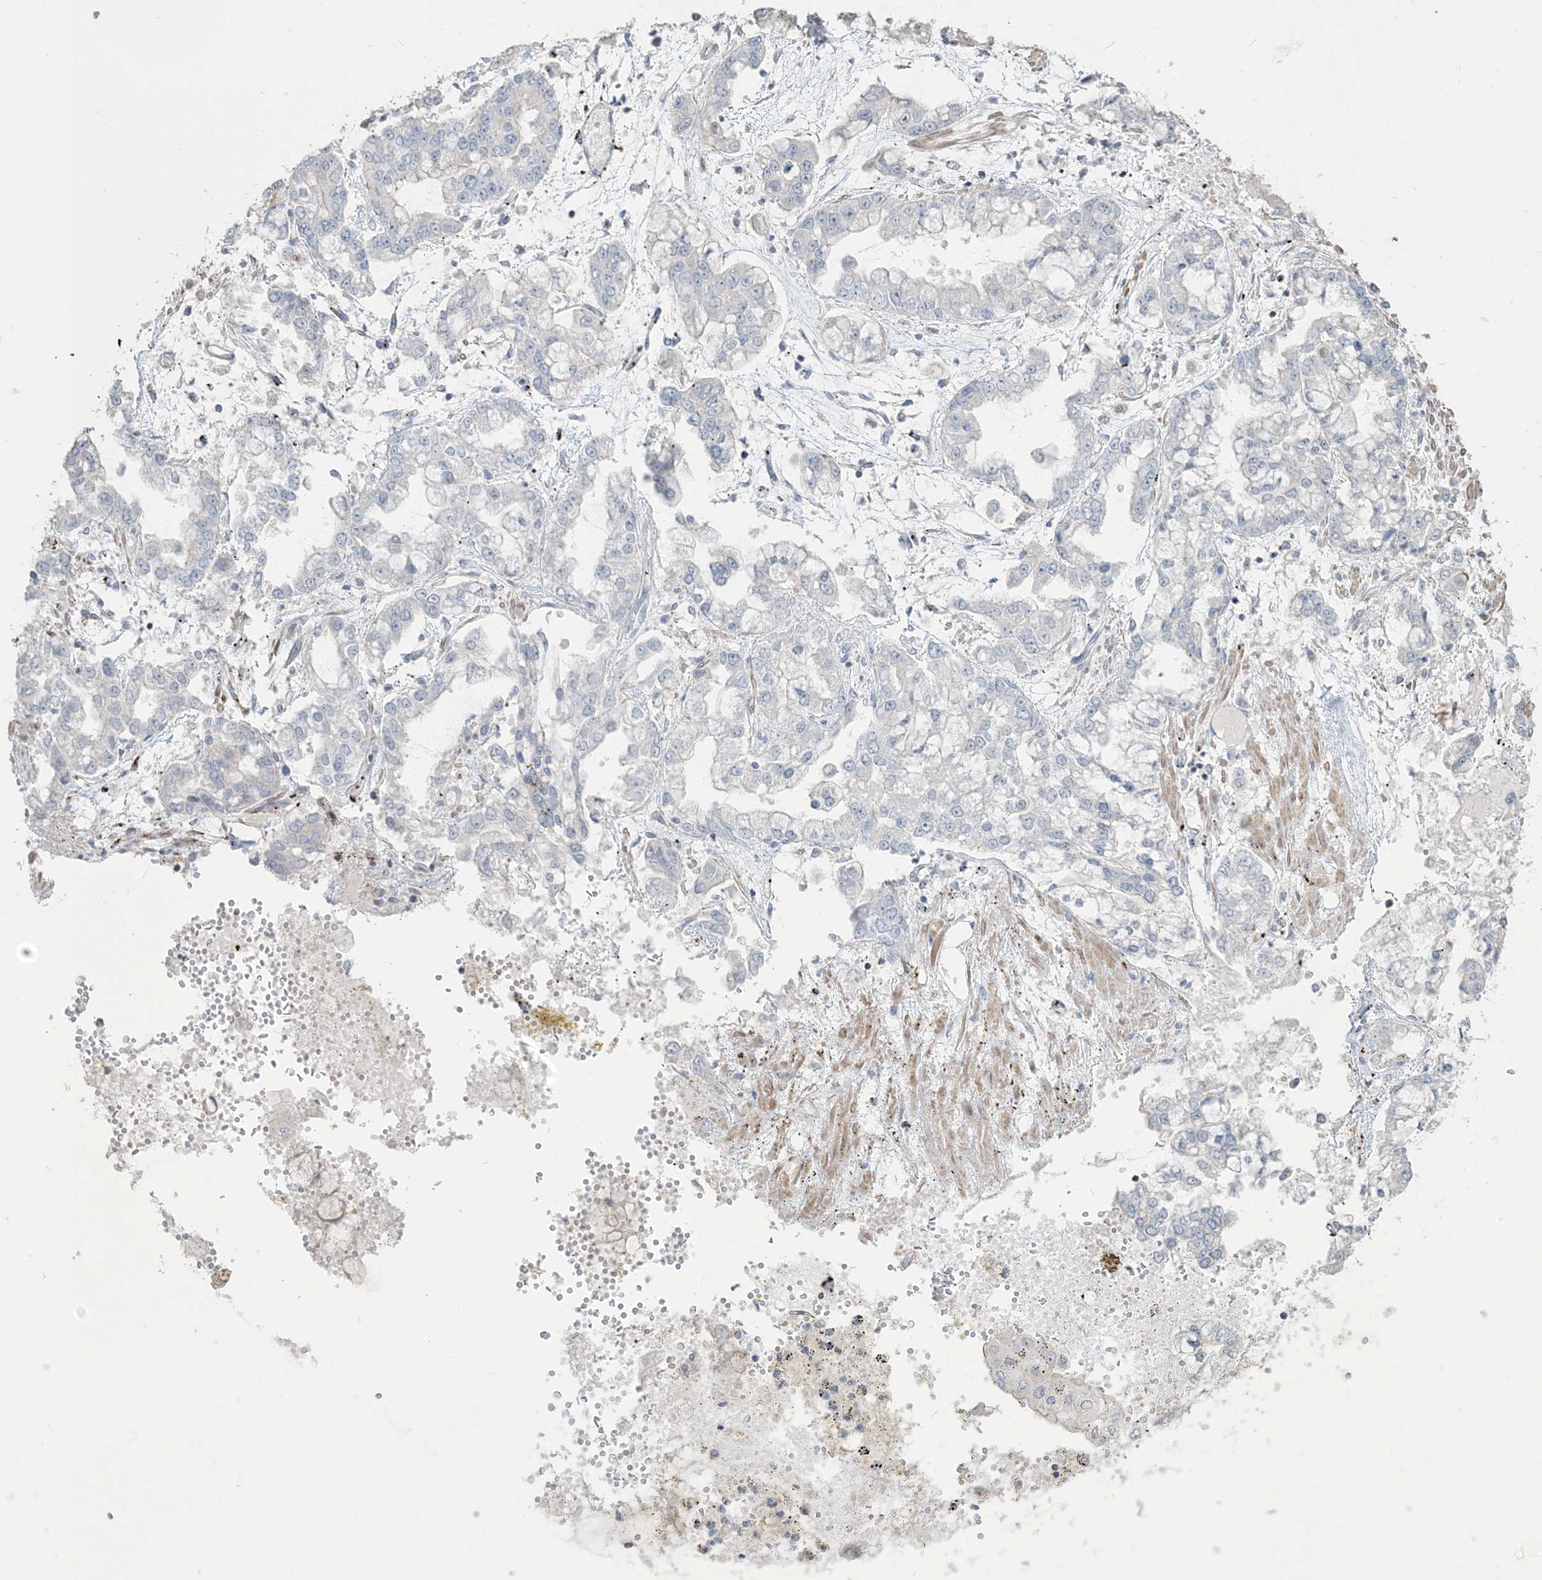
{"staining": {"intensity": "negative", "quantity": "none", "location": "none"}, "tissue": "stomach cancer", "cell_type": "Tumor cells", "image_type": "cancer", "snomed": [{"axis": "morphology", "description": "Normal tissue, NOS"}, {"axis": "morphology", "description": "Adenocarcinoma, NOS"}, {"axis": "topography", "description": "Stomach, upper"}, {"axis": "topography", "description": "Stomach"}], "caption": "There is no significant positivity in tumor cells of stomach cancer (adenocarcinoma).", "gene": "NPHS2", "patient": {"sex": "male", "age": 76}}